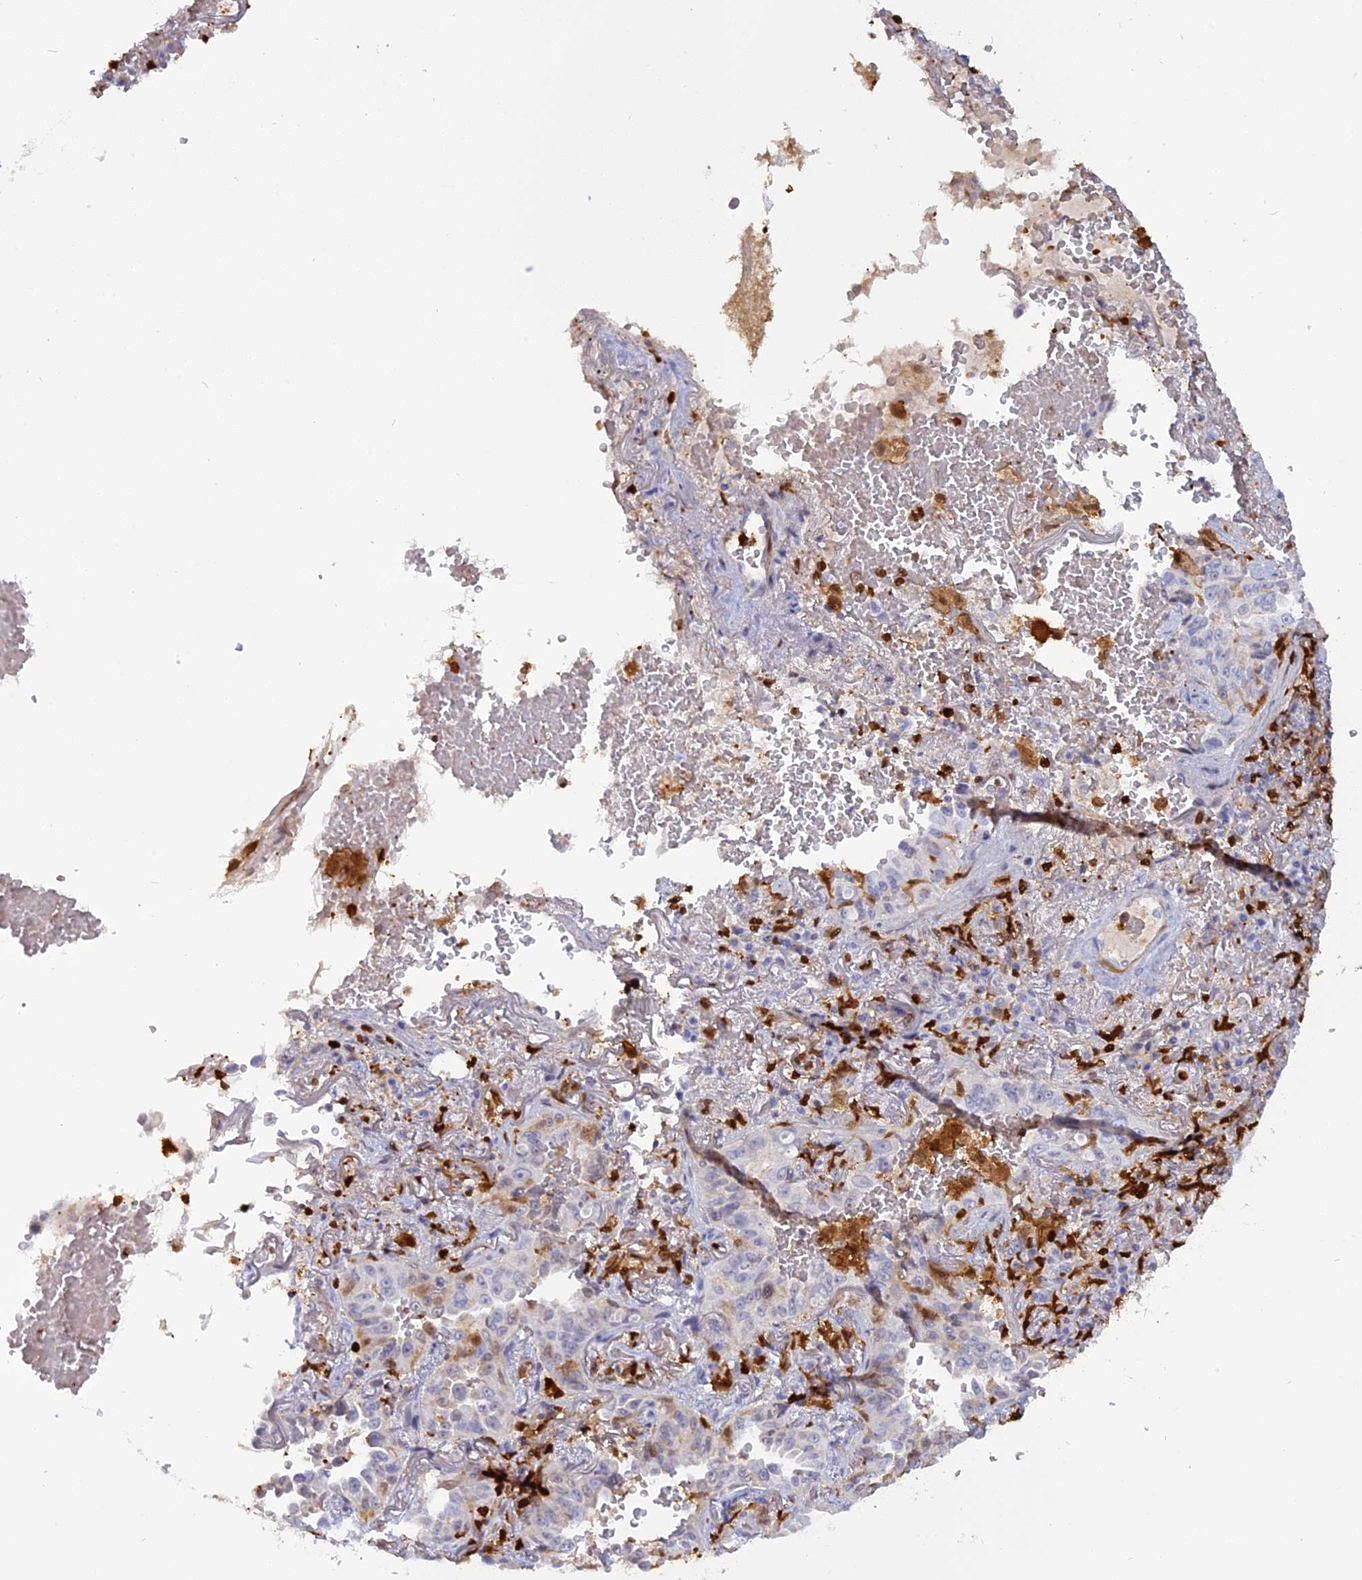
{"staining": {"intensity": "negative", "quantity": "none", "location": "none"}, "tissue": "lung cancer", "cell_type": "Tumor cells", "image_type": "cancer", "snomed": [{"axis": "morphology", "description": "Adenocarcinoma, NOS"}, {"axis": "topography", "description": "Lung"}], "caption": "Tumor cells are negative for brown protein staining in lung cancer (adenocarcinoma).", "gene": "PGBD4", "patient": {"sex": "female", "age": 69}}